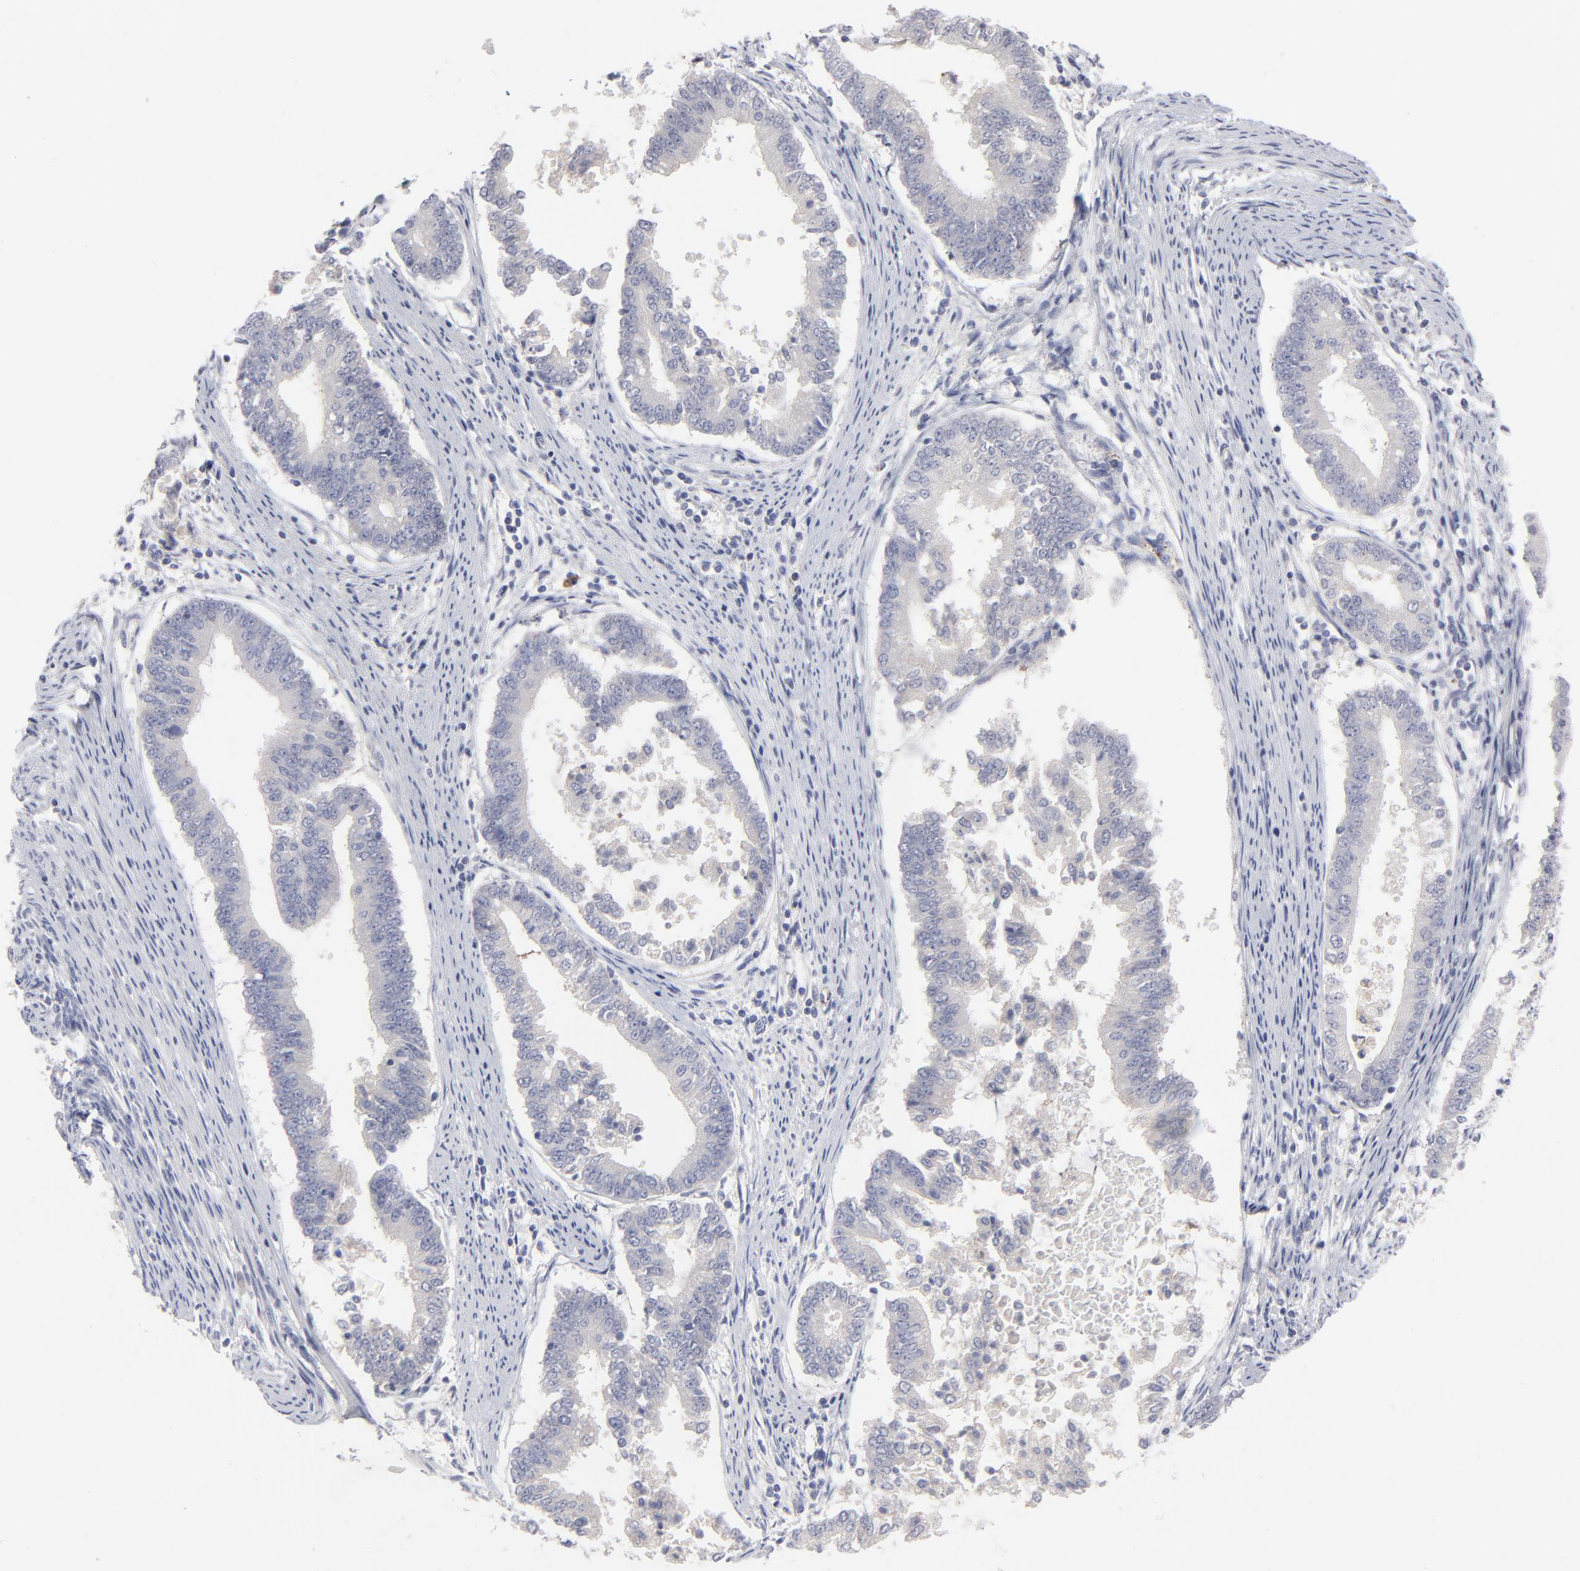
{"staining": {"intensity": "negative", "quantity": "none", "location": "none"}, "tissue": "endometrial cancer", "cell_type": "Tumor cells", "image_type": "cancer", "snomed": [{"axis": "morphology", "description": "Adenocarcinoma, NOS"}, {"axis": "topography", "description": "Endometrium"}], "caption": "Tumor cells show no significant protein positivity in endometrial adenocarcinoma.", "gene": "CCR3", "patient": {"sex": "female", "age": 63}}